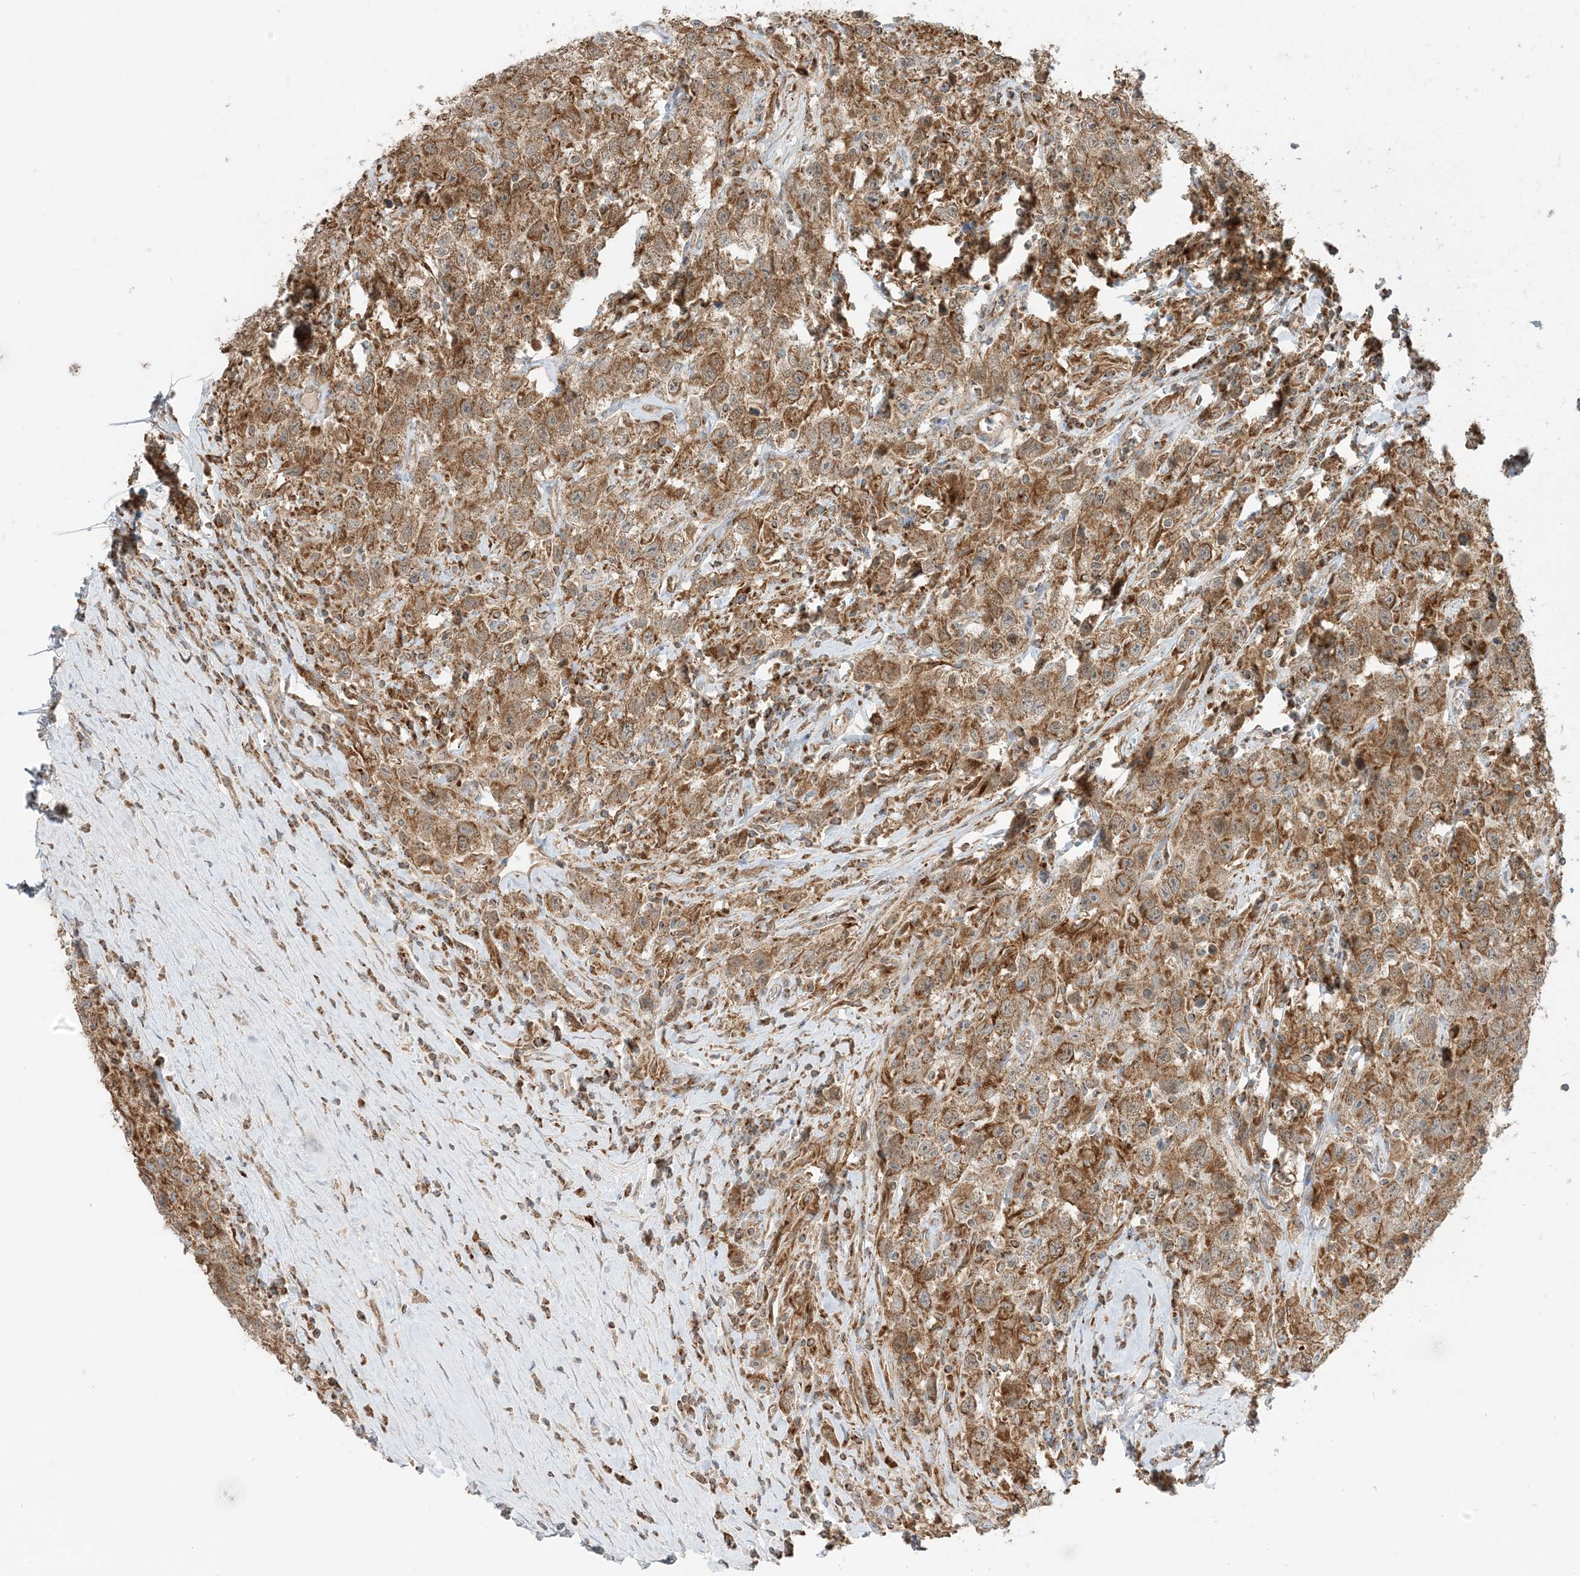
{"staining": {"intensity": "strong", "quantity": ">75%", "location": "cytoplasmic/membranous"}, "tissue": "testis cancer", "cell_type": "Tumor cells", "image_type": "cancer", "snomed": [{"axis": "morphology", "description": "Seminoma, NOS"}, {"axis": "topography", "description": "Testis"}], "caption": "Testis cancer (seminoma) stained with a brown dye exhibits strong cytoplasmic/membranous positive staining in about >75% of tumor cells.", "gene": "N4BP3", "patient": {"sex": "male", "age": 41}}